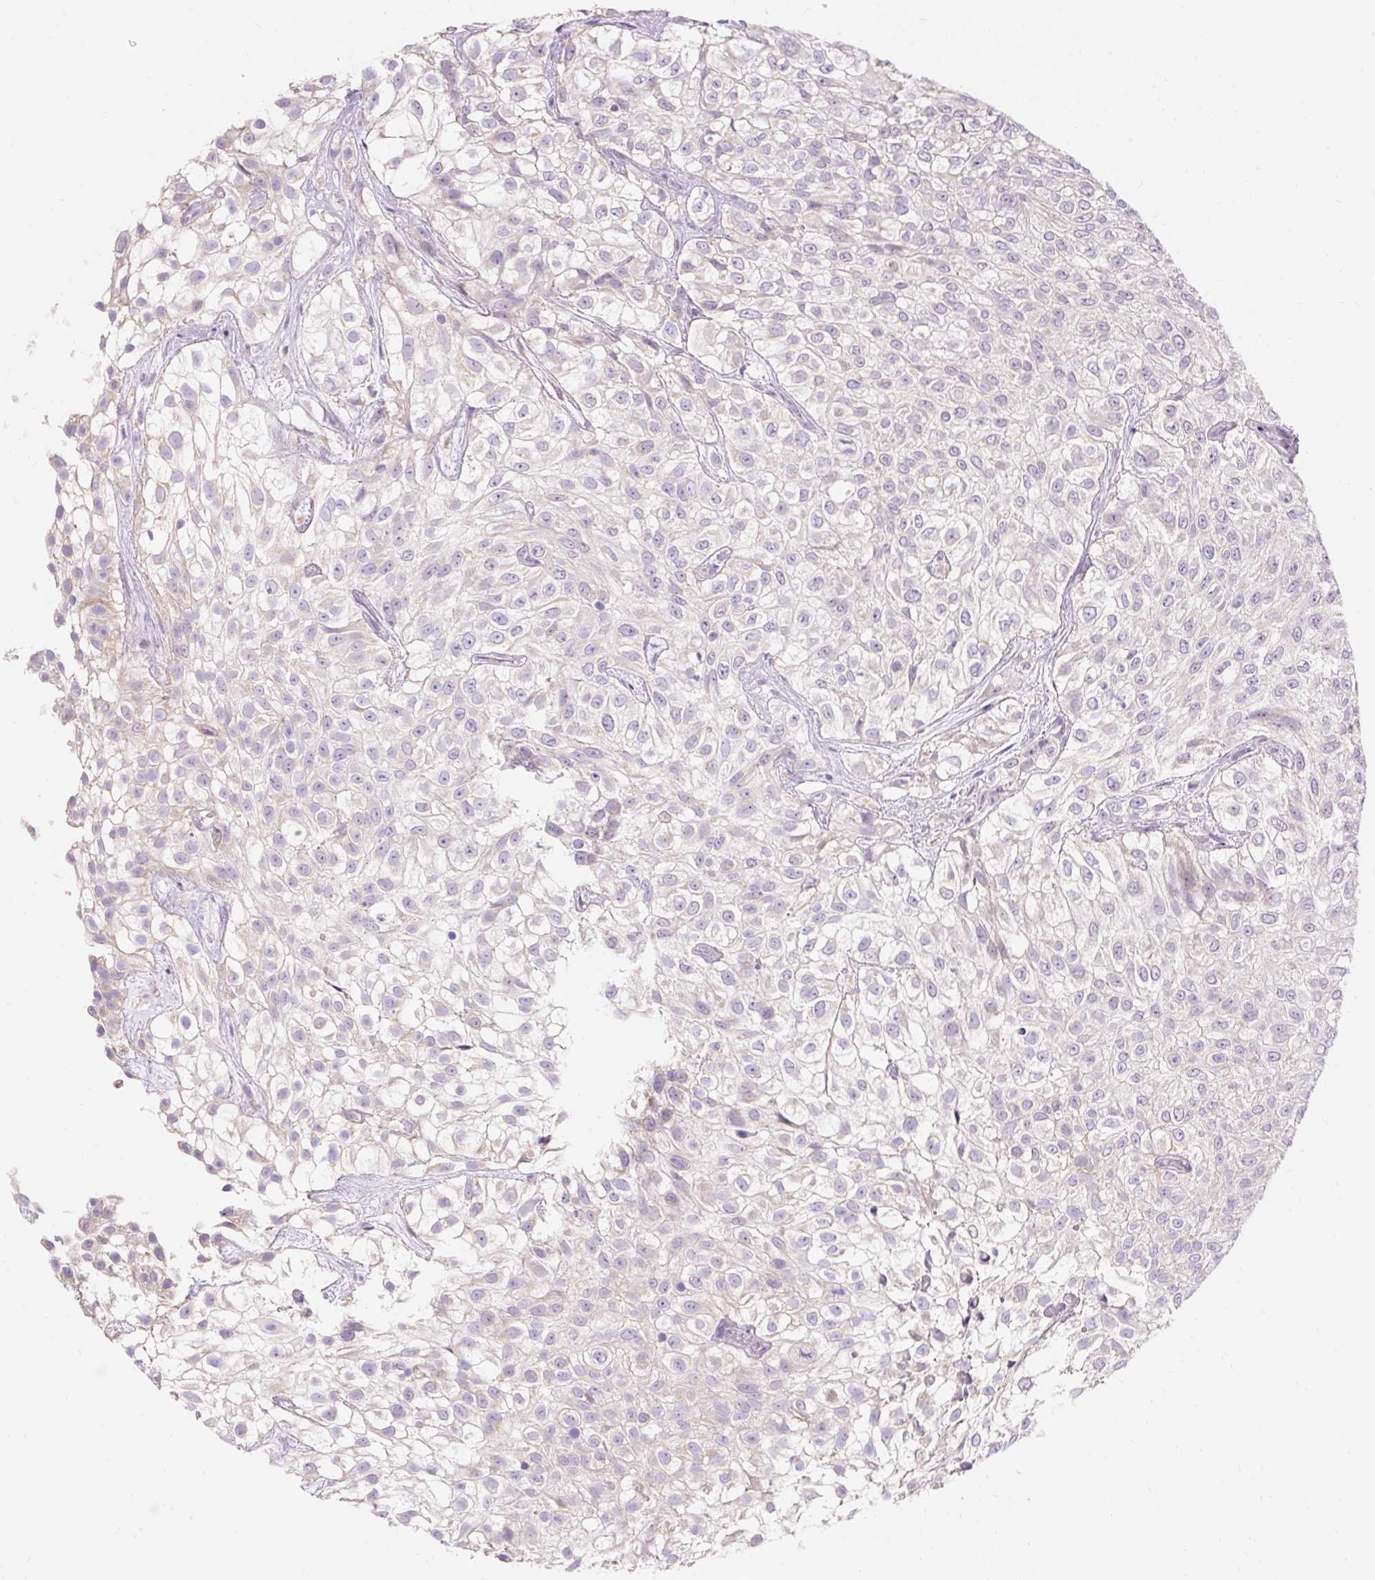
{"staining": {"intensity": "negative", "quantity": "none", "location": "none"}, "tissue": "urothelial cancer", "cell_type": "Tumor cells", "image_type": "cancer", "snomed": [{"axis": "morphology", "description": "Urothelial carcinoma, High grade"}, {"axis": "topography", "description": "Urinary bladder"}], "caption": "High power microscopy photomicrograph of an immunohistochemistry (IHC) image of high-grade urothelial carcinoma, revealing no significant positivity in tumor cells. (DAB immunohistochemistry (IHC), high magnification).", "gene": "PMAIP1", "patient": {"sex": "male", "age": 56}}